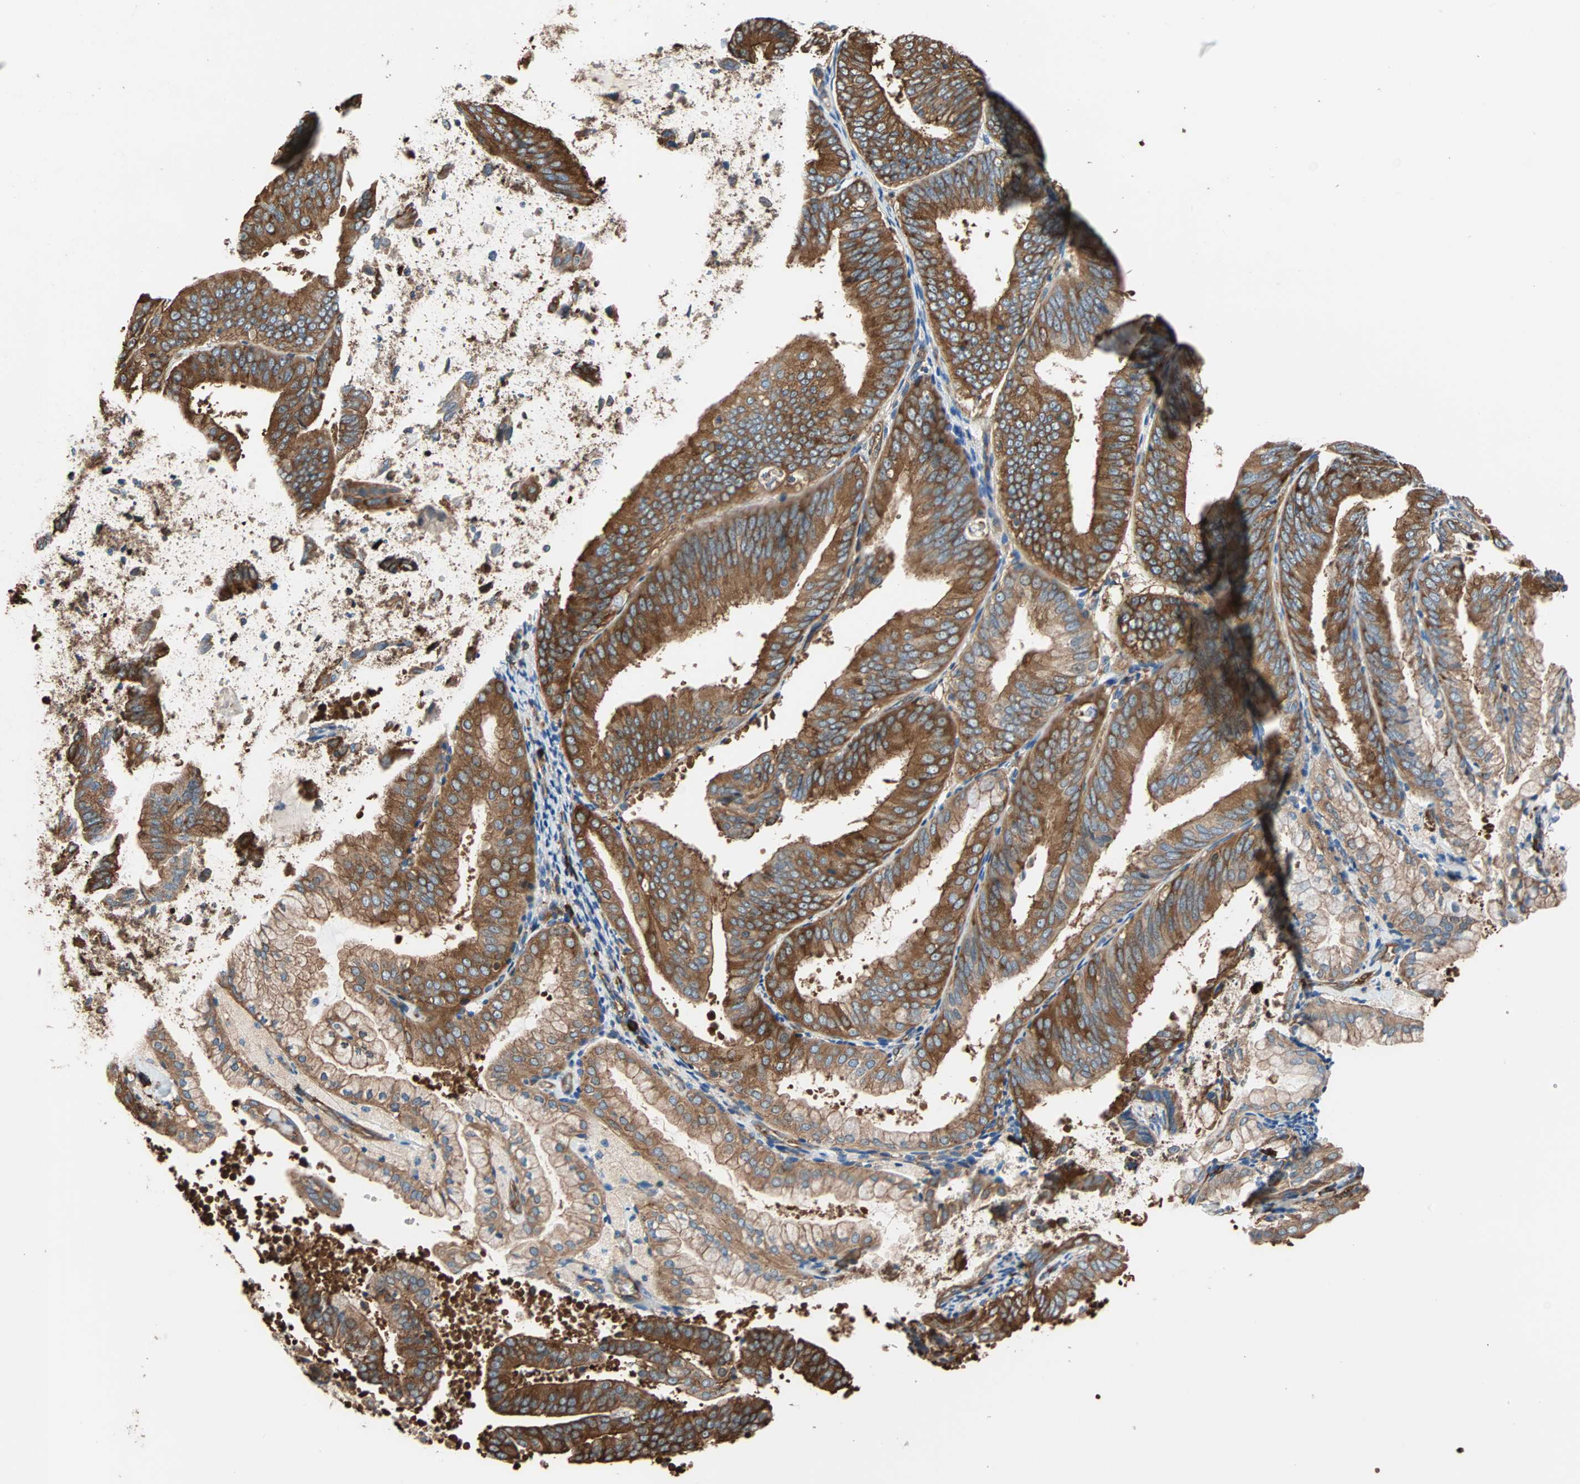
{"staining": {"intensity": "strong", "quantity": ">75%", "location": "cytoplasmic/membranous"}, "tissue": "endometrial cancer", "cell_type": "Tumor cells", "image_type": "cancer", "snomed": [{"axis": "morphology", "description": "Adenocarcinoma, NOS"}, {"axis": "topography", "description": "Endometrium"}], "caption": "IHC micrograph of endometrial cancer (adenocarcinoma) stained for a protein (brown), which shows high levels of strong cytoplasmic/membranous expression in approximately >75% of tumor cells.", "gene": "EEF2", "patient": {"sex": "female", "age": 63}}